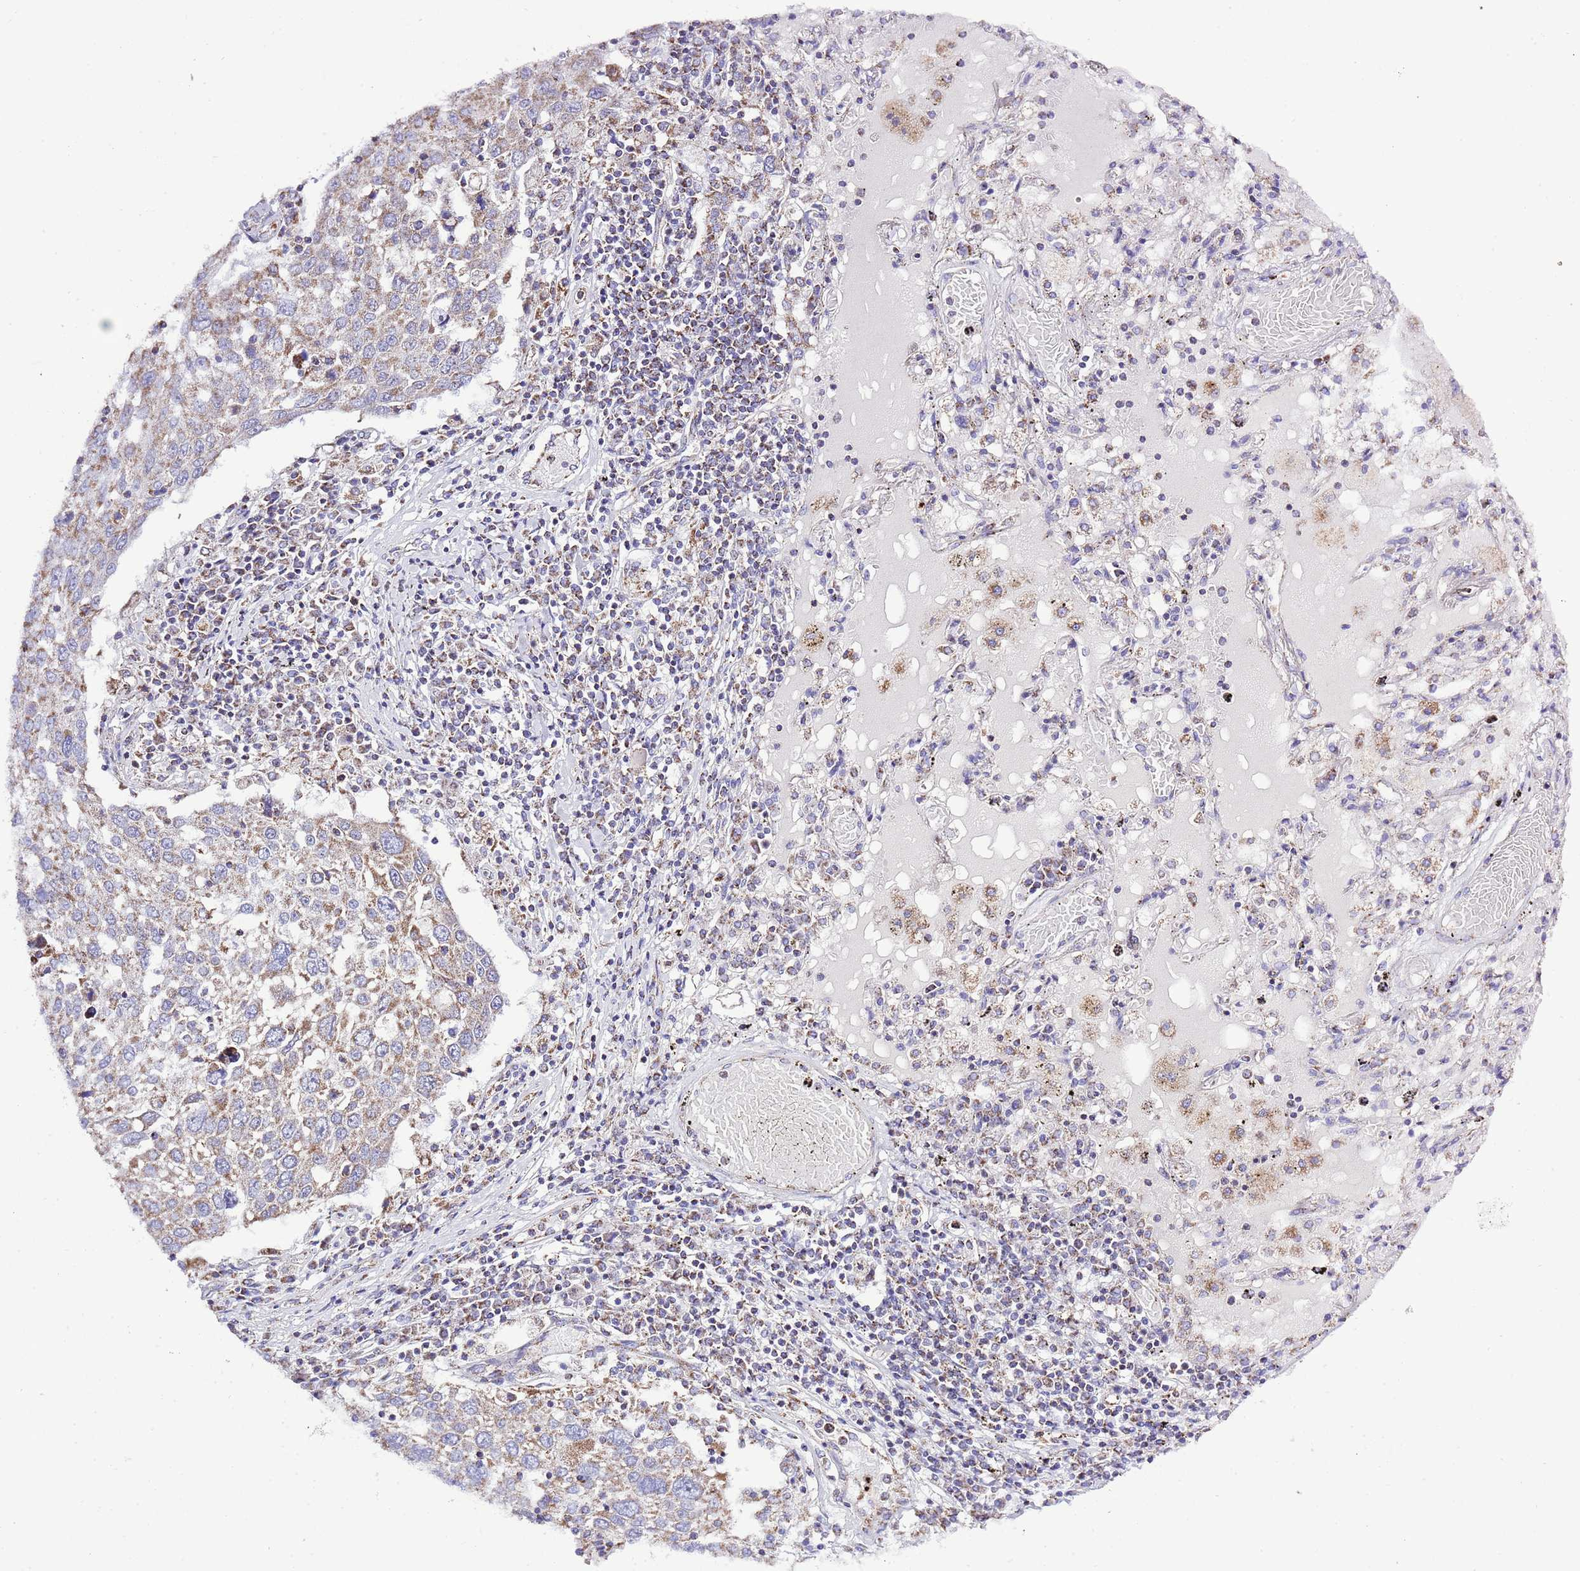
{"staining": {"intensity": "moderate", "quantity": ">75%", "location": "cytoplasmic/membranous"}, "tissue": "lung cancer", "cell_type": "Tumor cells", "image_type": "cancer", "snomed": [{"axis": "morphology", "description": "Squamous cell carcinoma, NOS"}, {"axis": "topography", "description": "Lung"}], "caption": "Squamous cell carcinoma (lung) stained with immunohistochemistry (IHC) demonstrates moderate cytoplasmic/membranous staining in approximately >75% of tumor cells. Immunohistochemistry stains the protein in brown and the nuclei are stained blue.", "gene": "TEKTIP1", "patient": {"sex": "male", "age": 65}}